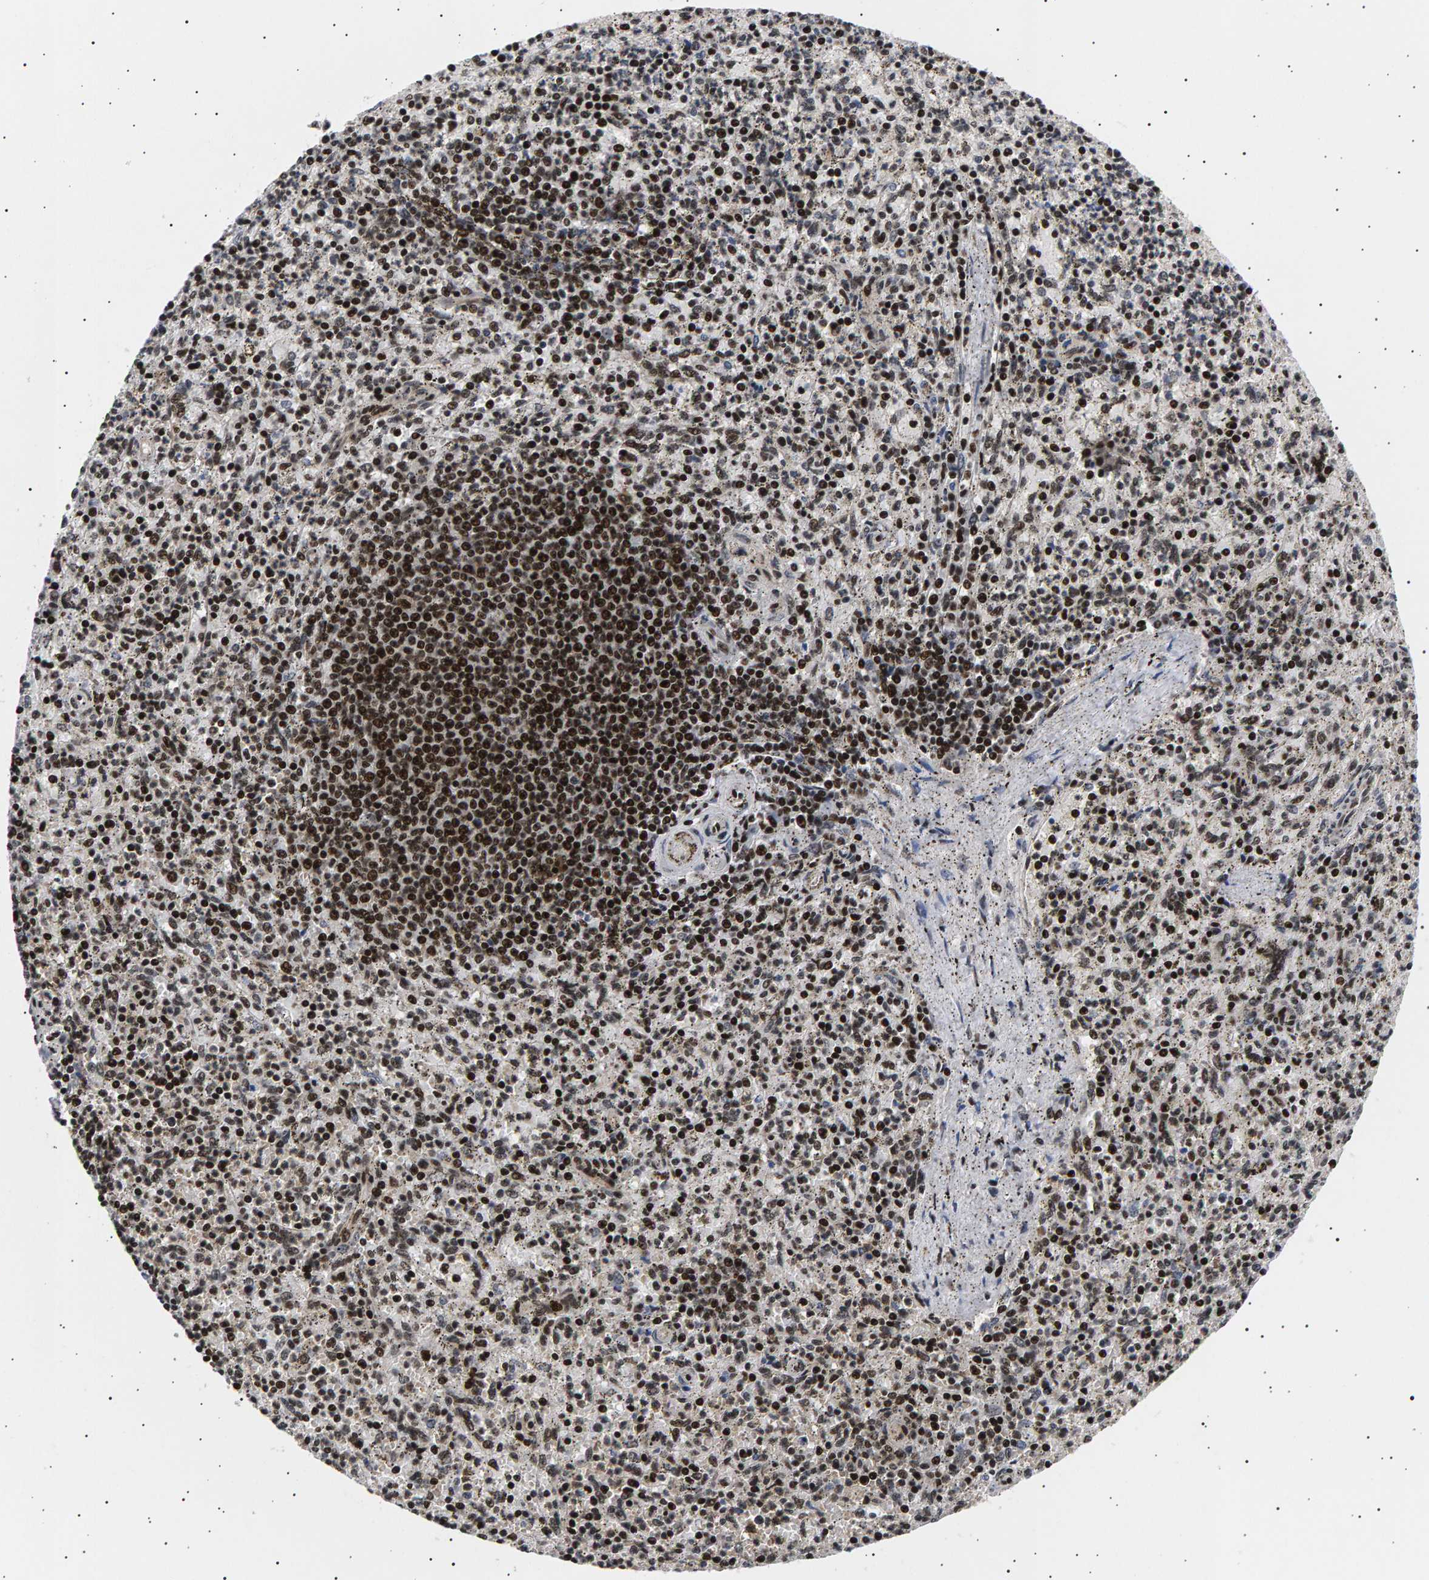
{"staining": {"intensity": "strong", "quantity": ">75%", "location": "nuclear"}, "tissue": "spleen", "cell_type": "Cells in red pulp", "image_type": "normal", "snomed": [{"axis": "morphology", "description": "Normal tissue, NOS"}, {"axis": "topography", "description": "Spleen"}], "caption": "A photomicrograph of spleen stained for a protein displays strong nuclear brown staining in cells in red pulp. (DAB IHC, brown staining for protein, blue staining for nuclei).", "gene": "ANKRD40", "patient": {"sex": "male", "age": 72}}